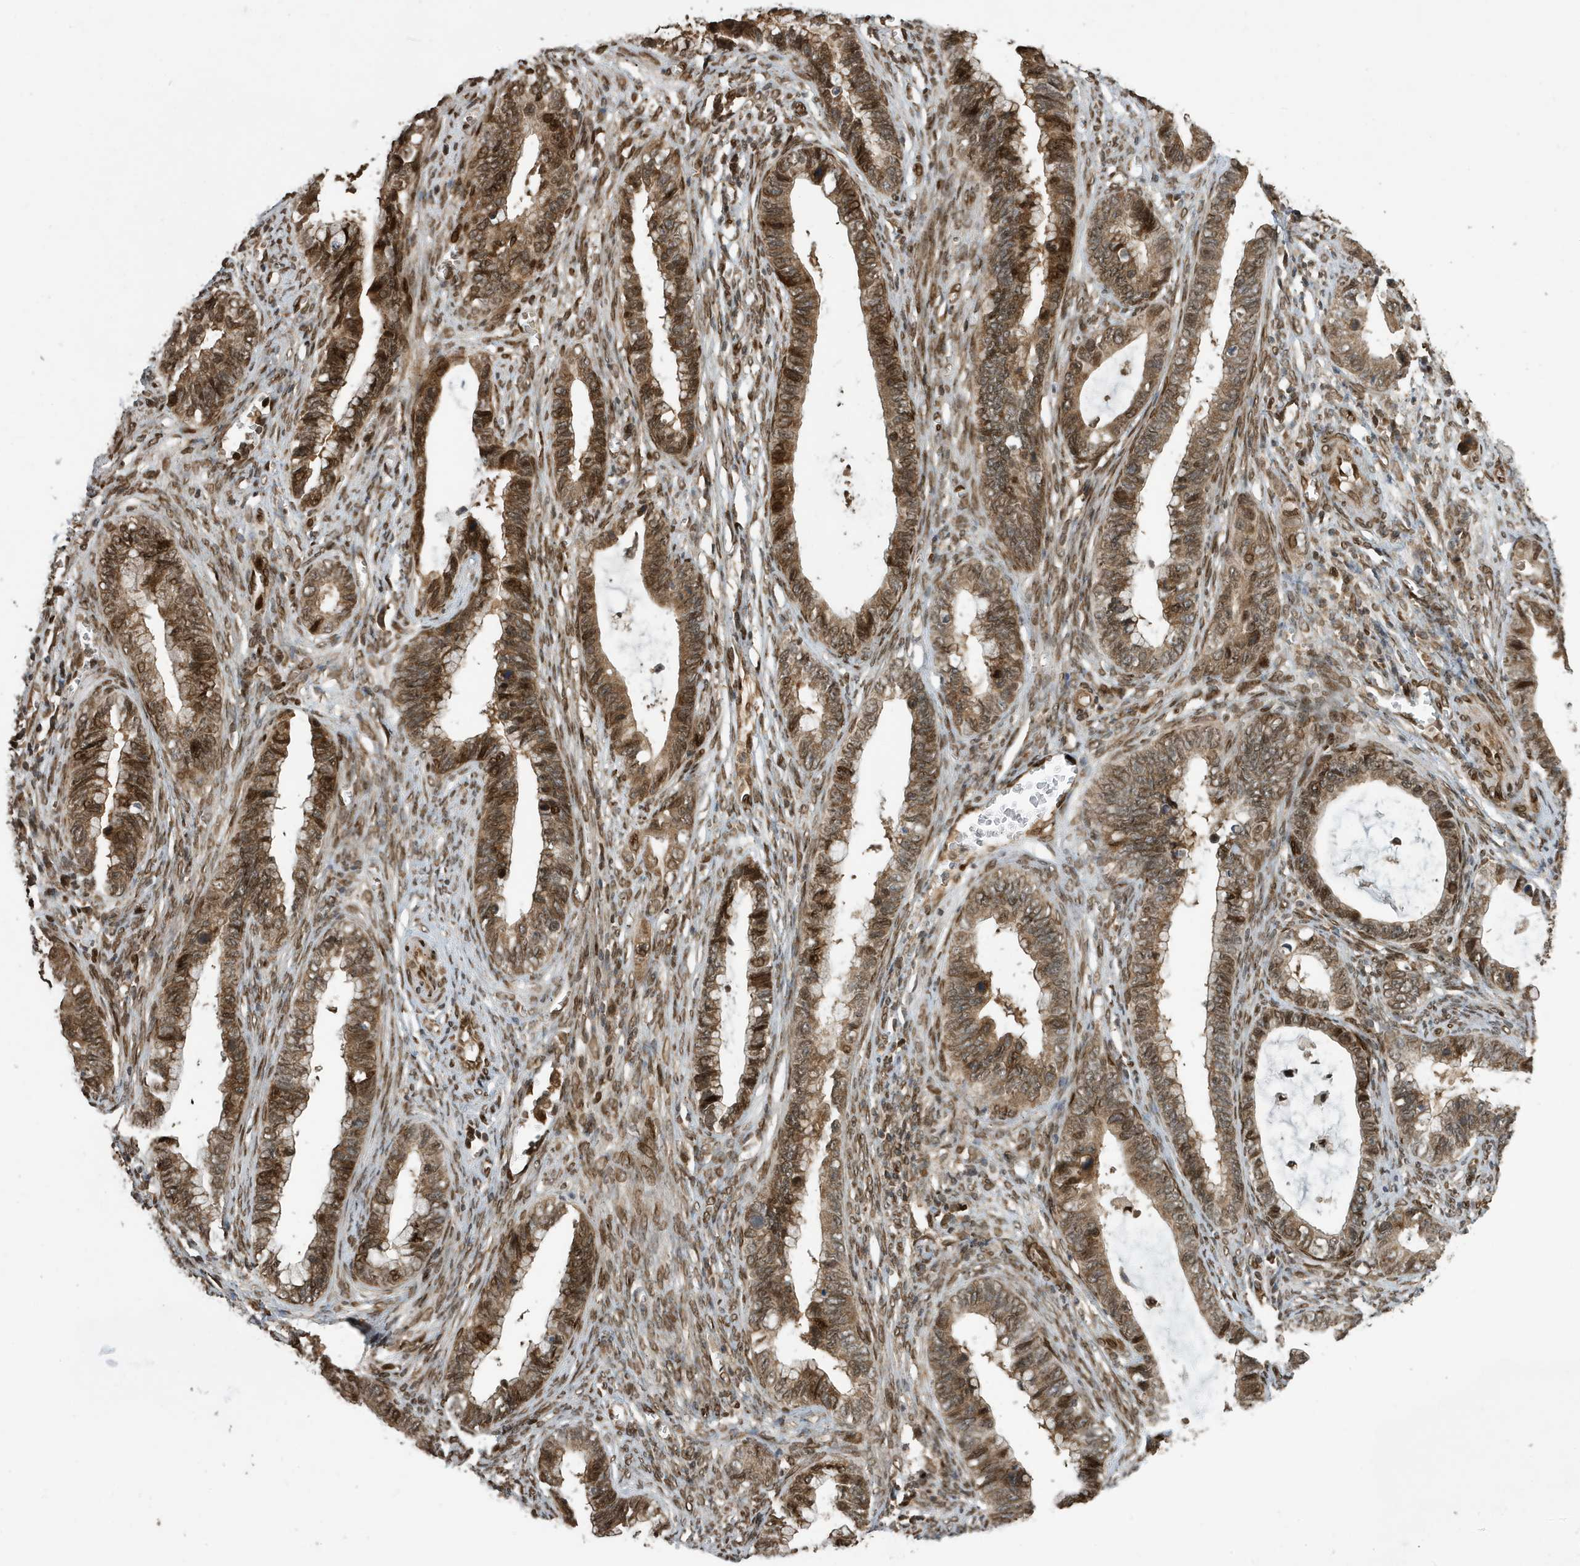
{"staining": {"intensity": "moderate", "quantity": ">75%", "location": "cytoplasmic/membranous,nuclear"}, "tissue": "cervical cancer", "cell_type": "Tumor cells", "image_type": "cancer", "snomed": [{"axis": "morphology", "description": "Adenocarcinoma, NOS"}, {"axis": "topography", "description": "Cervix"}], "caption": "Immunohistochemistry image of neoplastic tissue: human cervical cancer (adenocarcinoma) stained using immunohistochemistry demonstrates medium levels of moderate protein expression localized specifically in the cytoplasmic/membranous and nuclear of tumor cells, appearing as a cytoplasmic/membranous and nuclear brown color.", "gene": "DUSP18", "patient": {"sex": "female", "age": 44}}